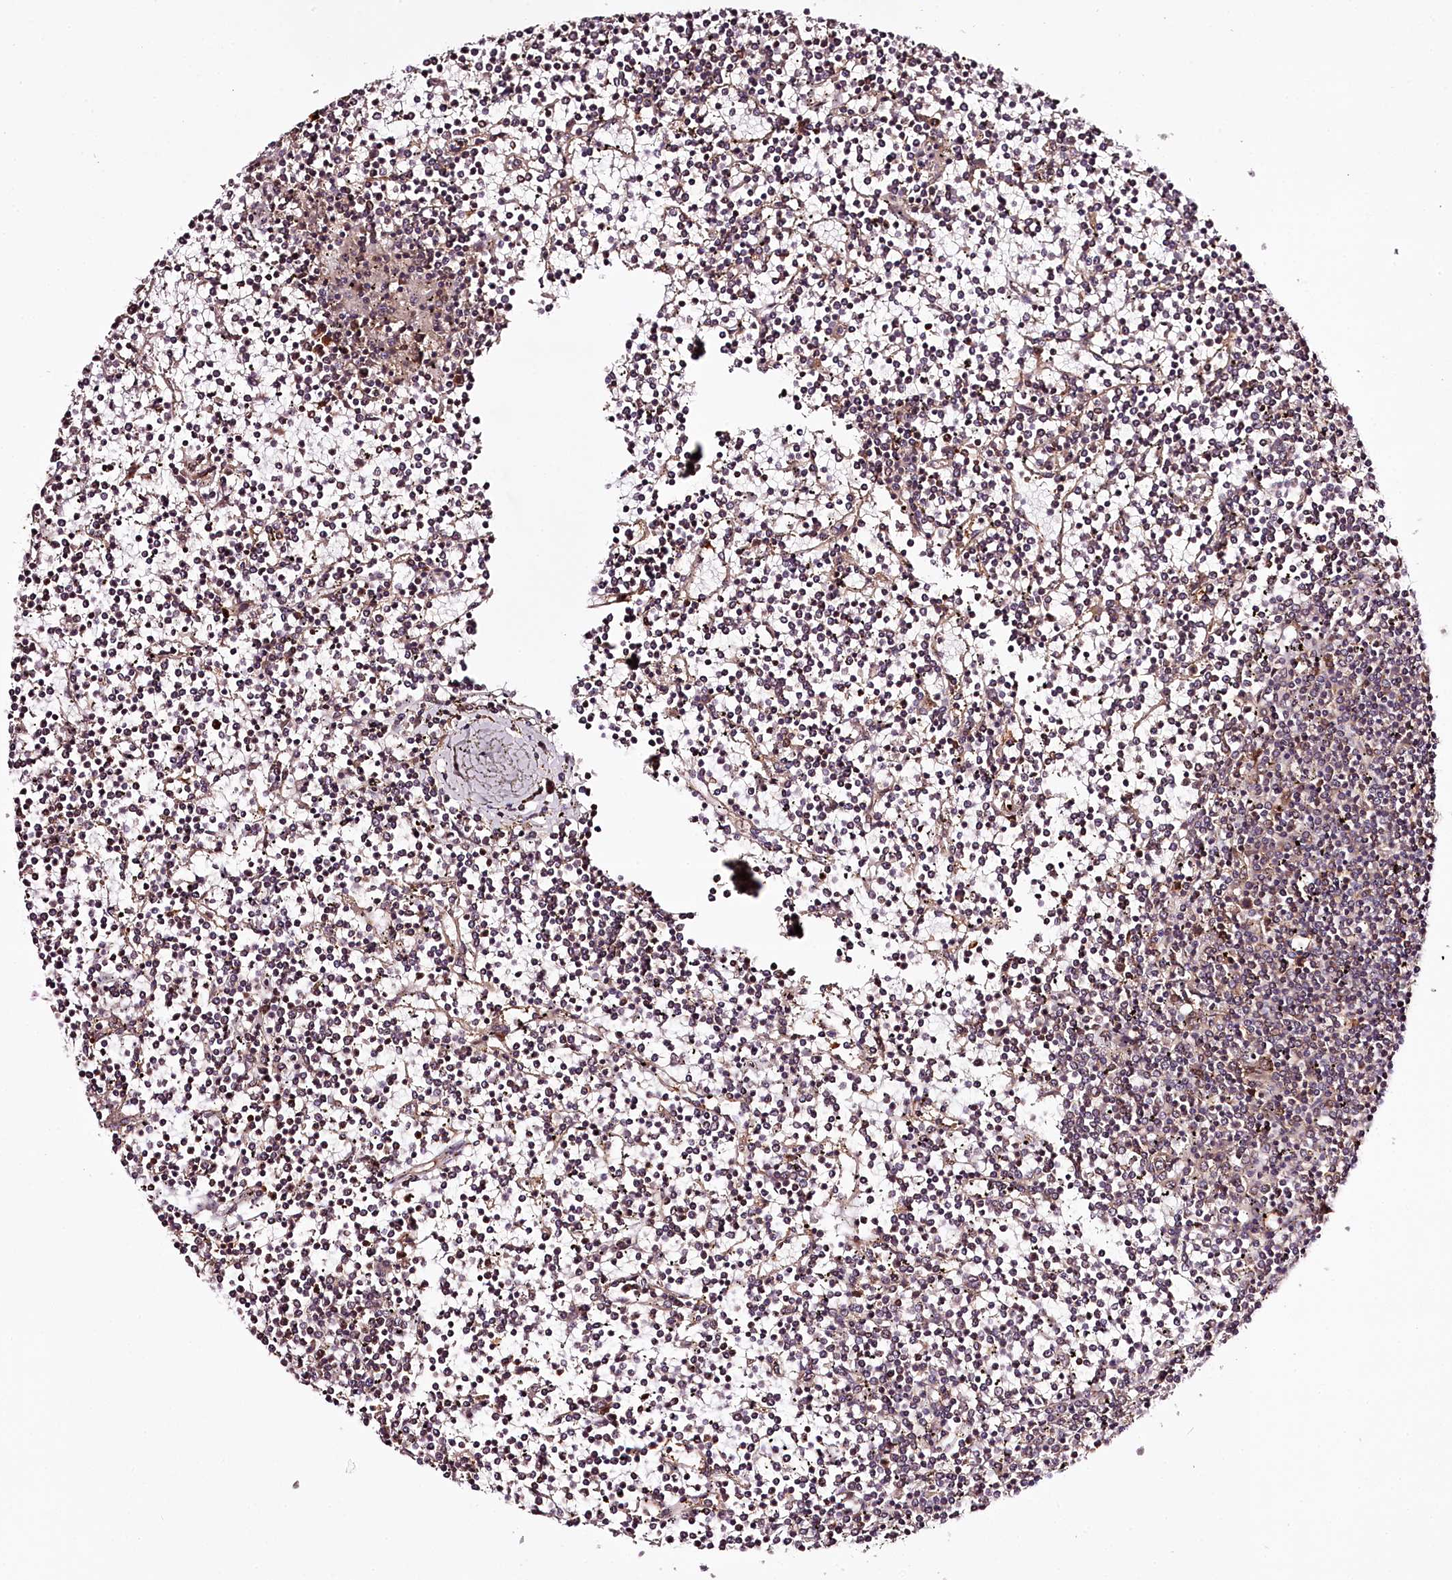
{"staining": {"intensity": "weak", "quantity": "<25%", "location": "cytoplasmic/membranous"}, "tissue": "lymphoma", "cell_type": "Tumor cells", "image_type": "cancer", "snomed": [{"axis": "morphology", "description": "Malignant lymphoma, non-Hodgkin's type, Low grade"}, {"axis": "topography", "description": "Spleen"}], "caption": "High magnification brightfield microscopy of low-grade malignant lymphoma, non-Hodgkin's type stained with DAB (brown) and counterstained with hematoxylin (blue): tumor cells show no significant expression.", "gene": "TARS1", "patient": {"sex": "female", "age": 19}}